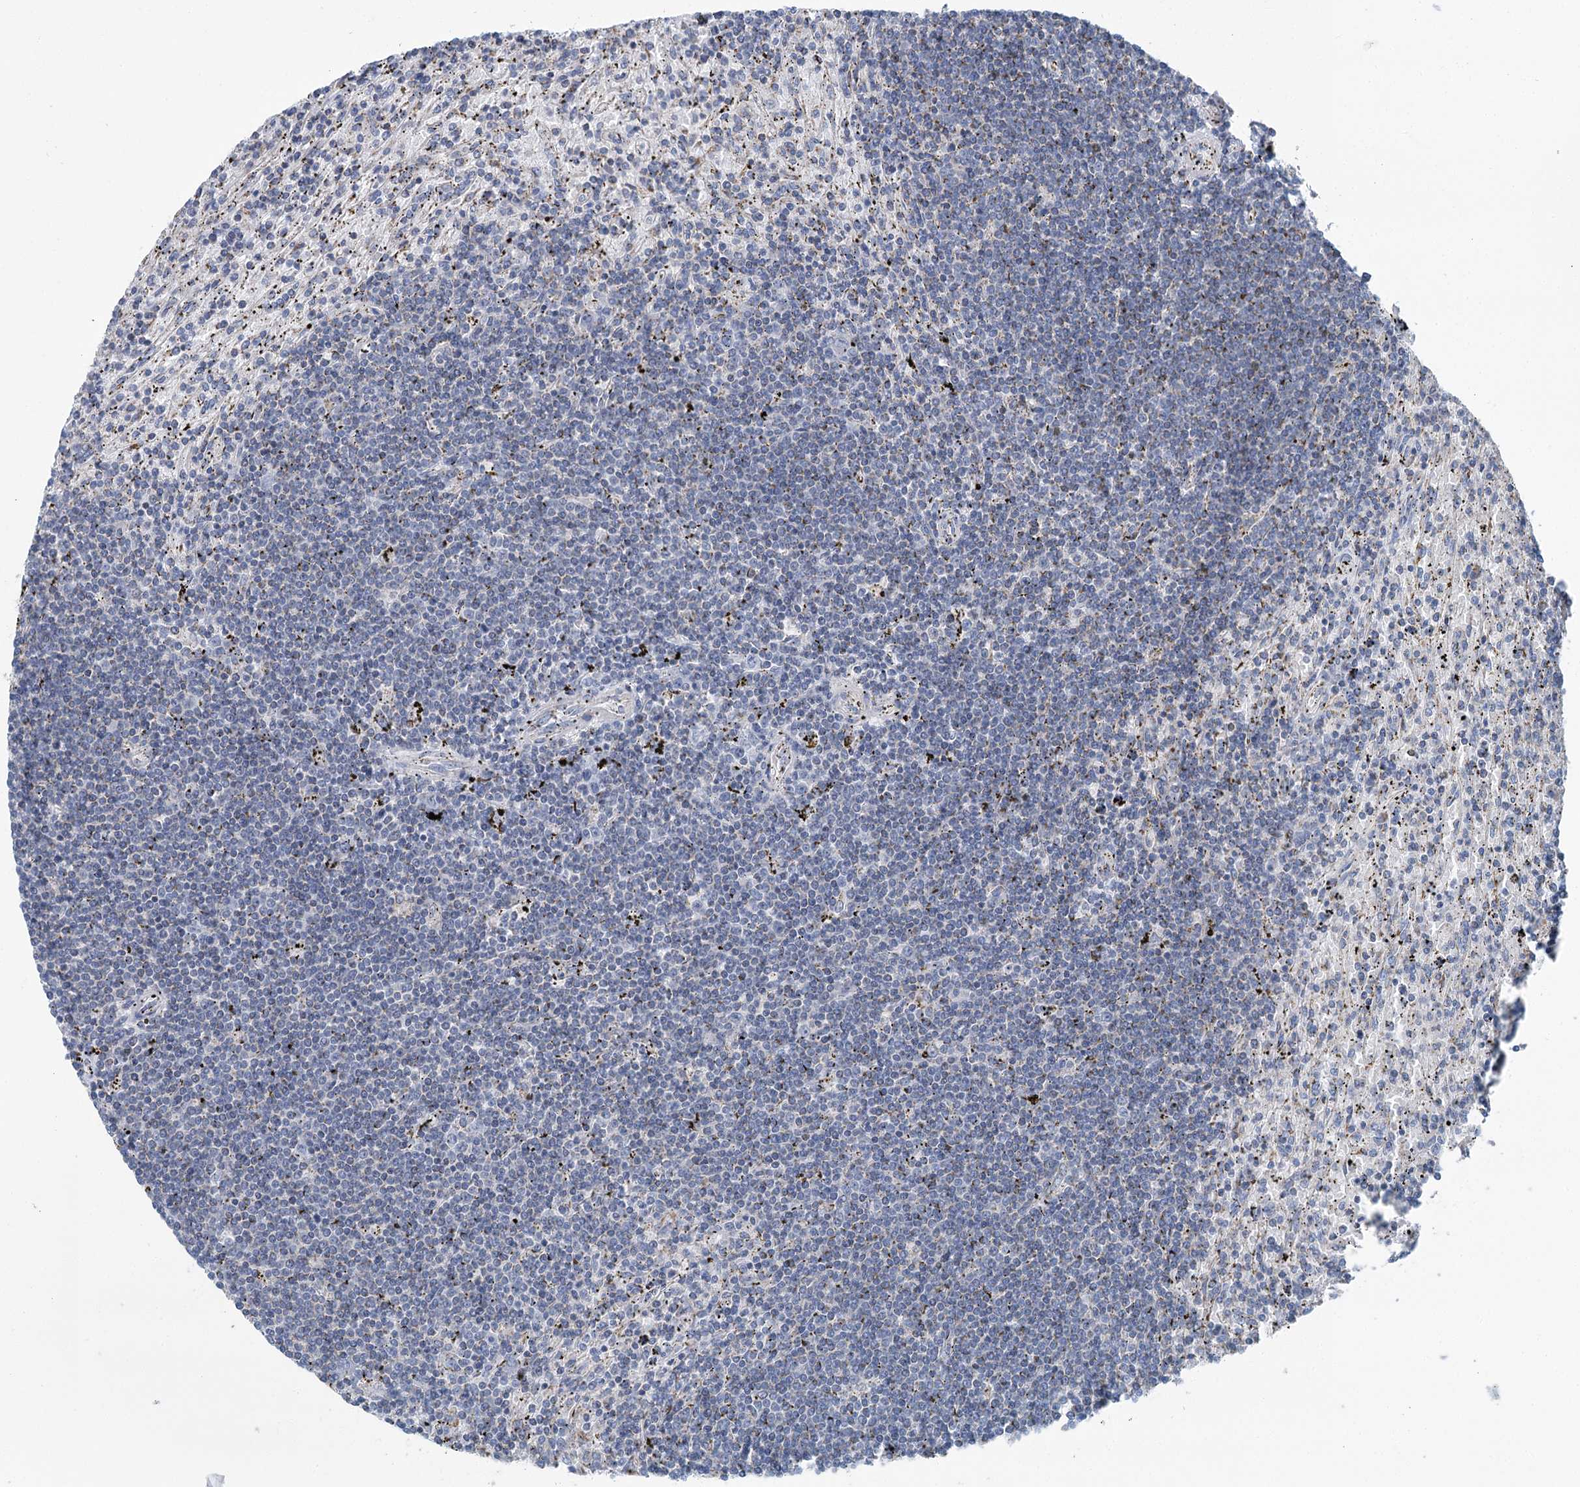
{"staining": {"intensity": "negative", "quantity": "none", "location": "none"}, "tissue": "lymphoma", "cell_type": "Tumor cells", "image_type": "cancer", "snomed": [{"axis": "morphology", "description": "Malignant lymphoma, non-Hodgkin's type, Low grade"}, {"axis": "topography", "description": "Spleen"}], "caption": "Immunohistochemistry (IHC) histopathology image of human malignant lymphoma, non-Hodgkin's type (low-grade) stained for a protein (brown), which exhibits no staining in tumor cells.", "gene": "MARK2", "patient": {"sex": "male", "age": 76}}